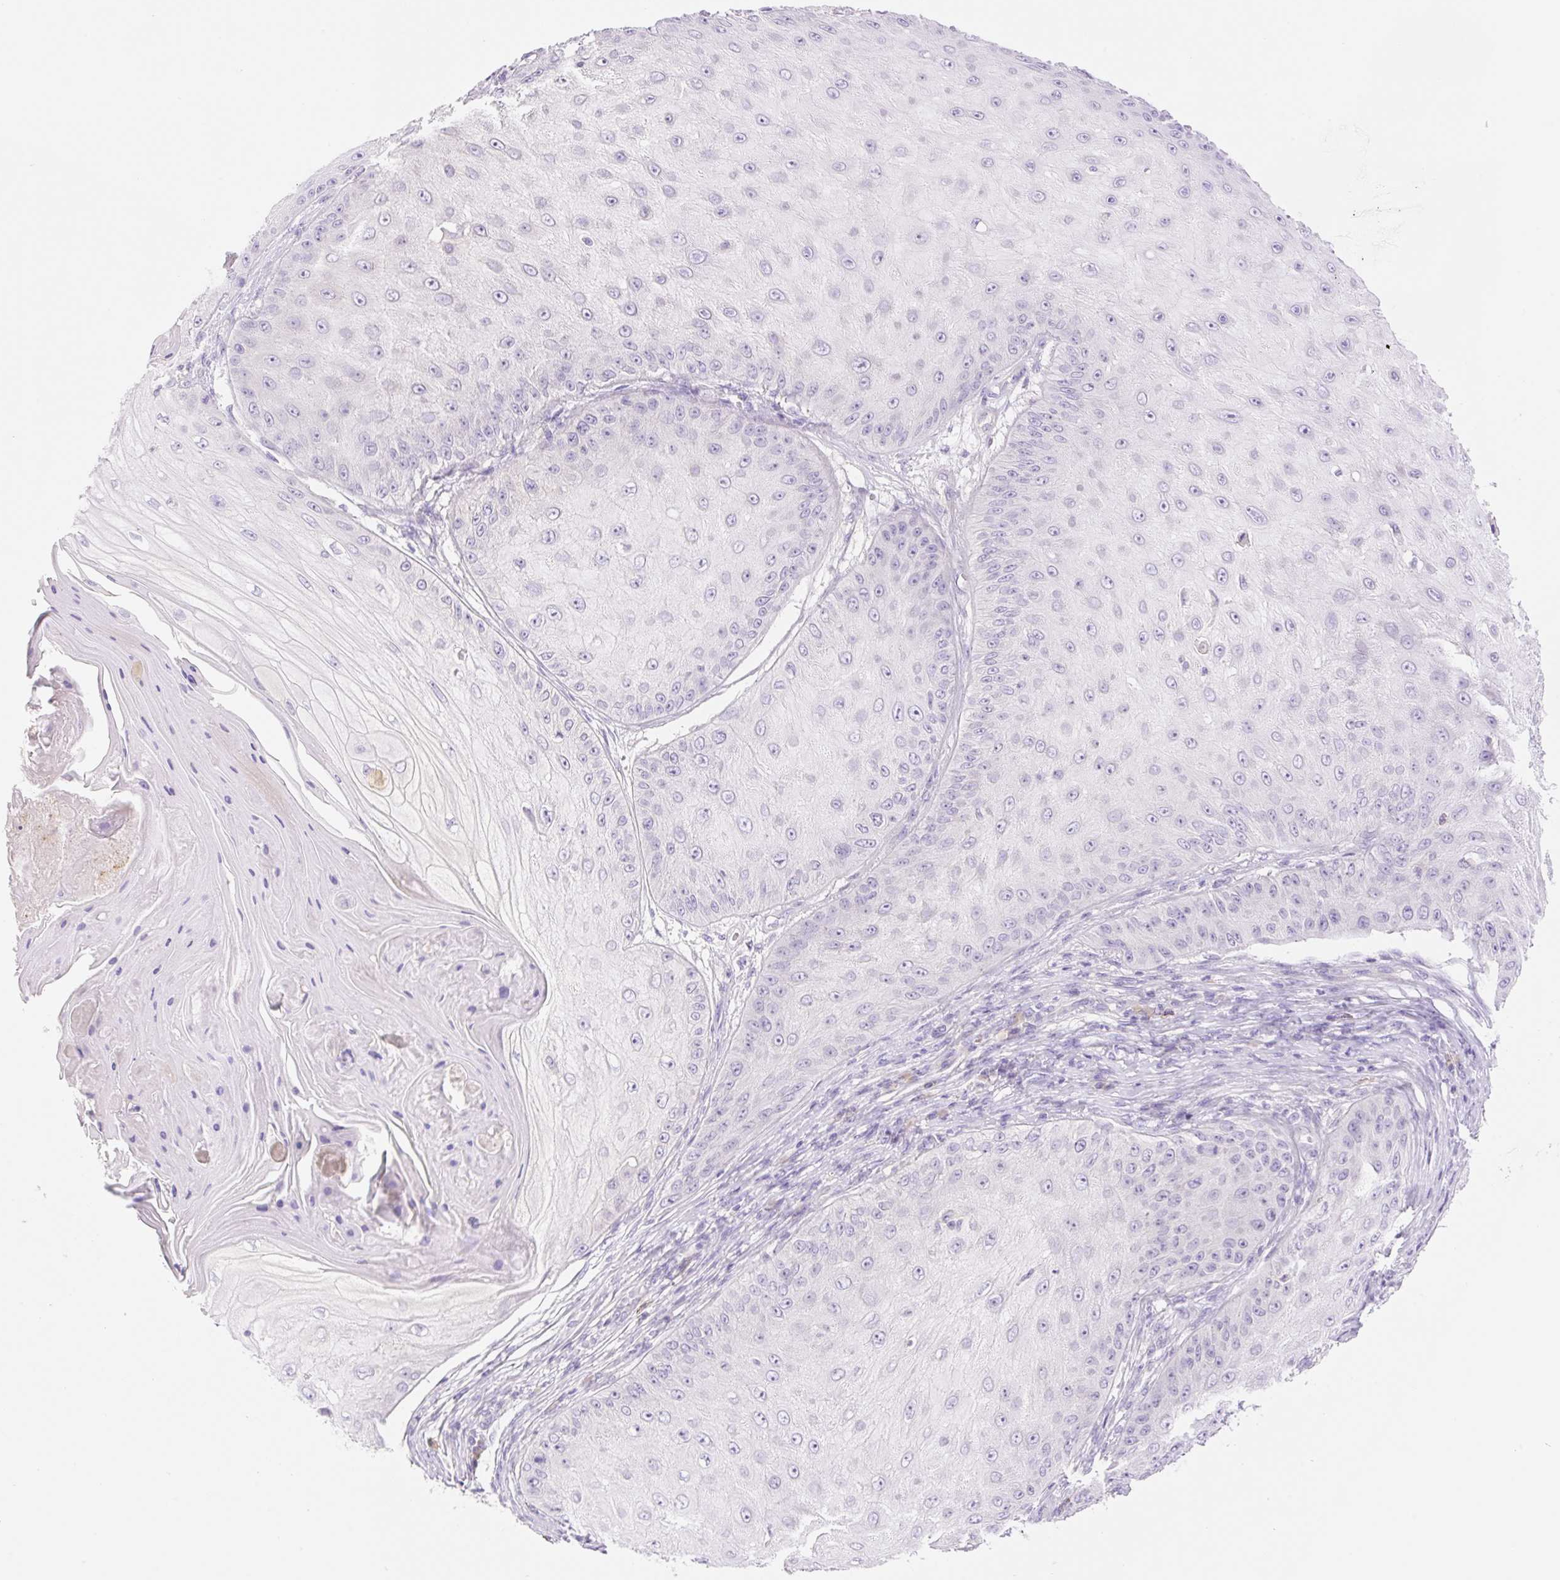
{"staining": {"intensity": "moderate", "quantity": ">75%", "location": "cytoplasmic/membranous"}, "tissue": "skin cancer", "cell_type": "Tumor cells", "image_type": "cancer", "snomed": [{"axis": "morphology", "description": "Squamous cell carcinoma, NOS"}, {"axis": "topography", "description": "Skin"}], "caption": "A high-resolution image shows immunohistochemistry staining of skin cancer (squamous cell carcinoma), which displays moderate cytoplasmic/membranous positivity in approximately >75% of tumor cells.", "gene": "DENND5A", "patient": {"sex": "male", "age": 70}}